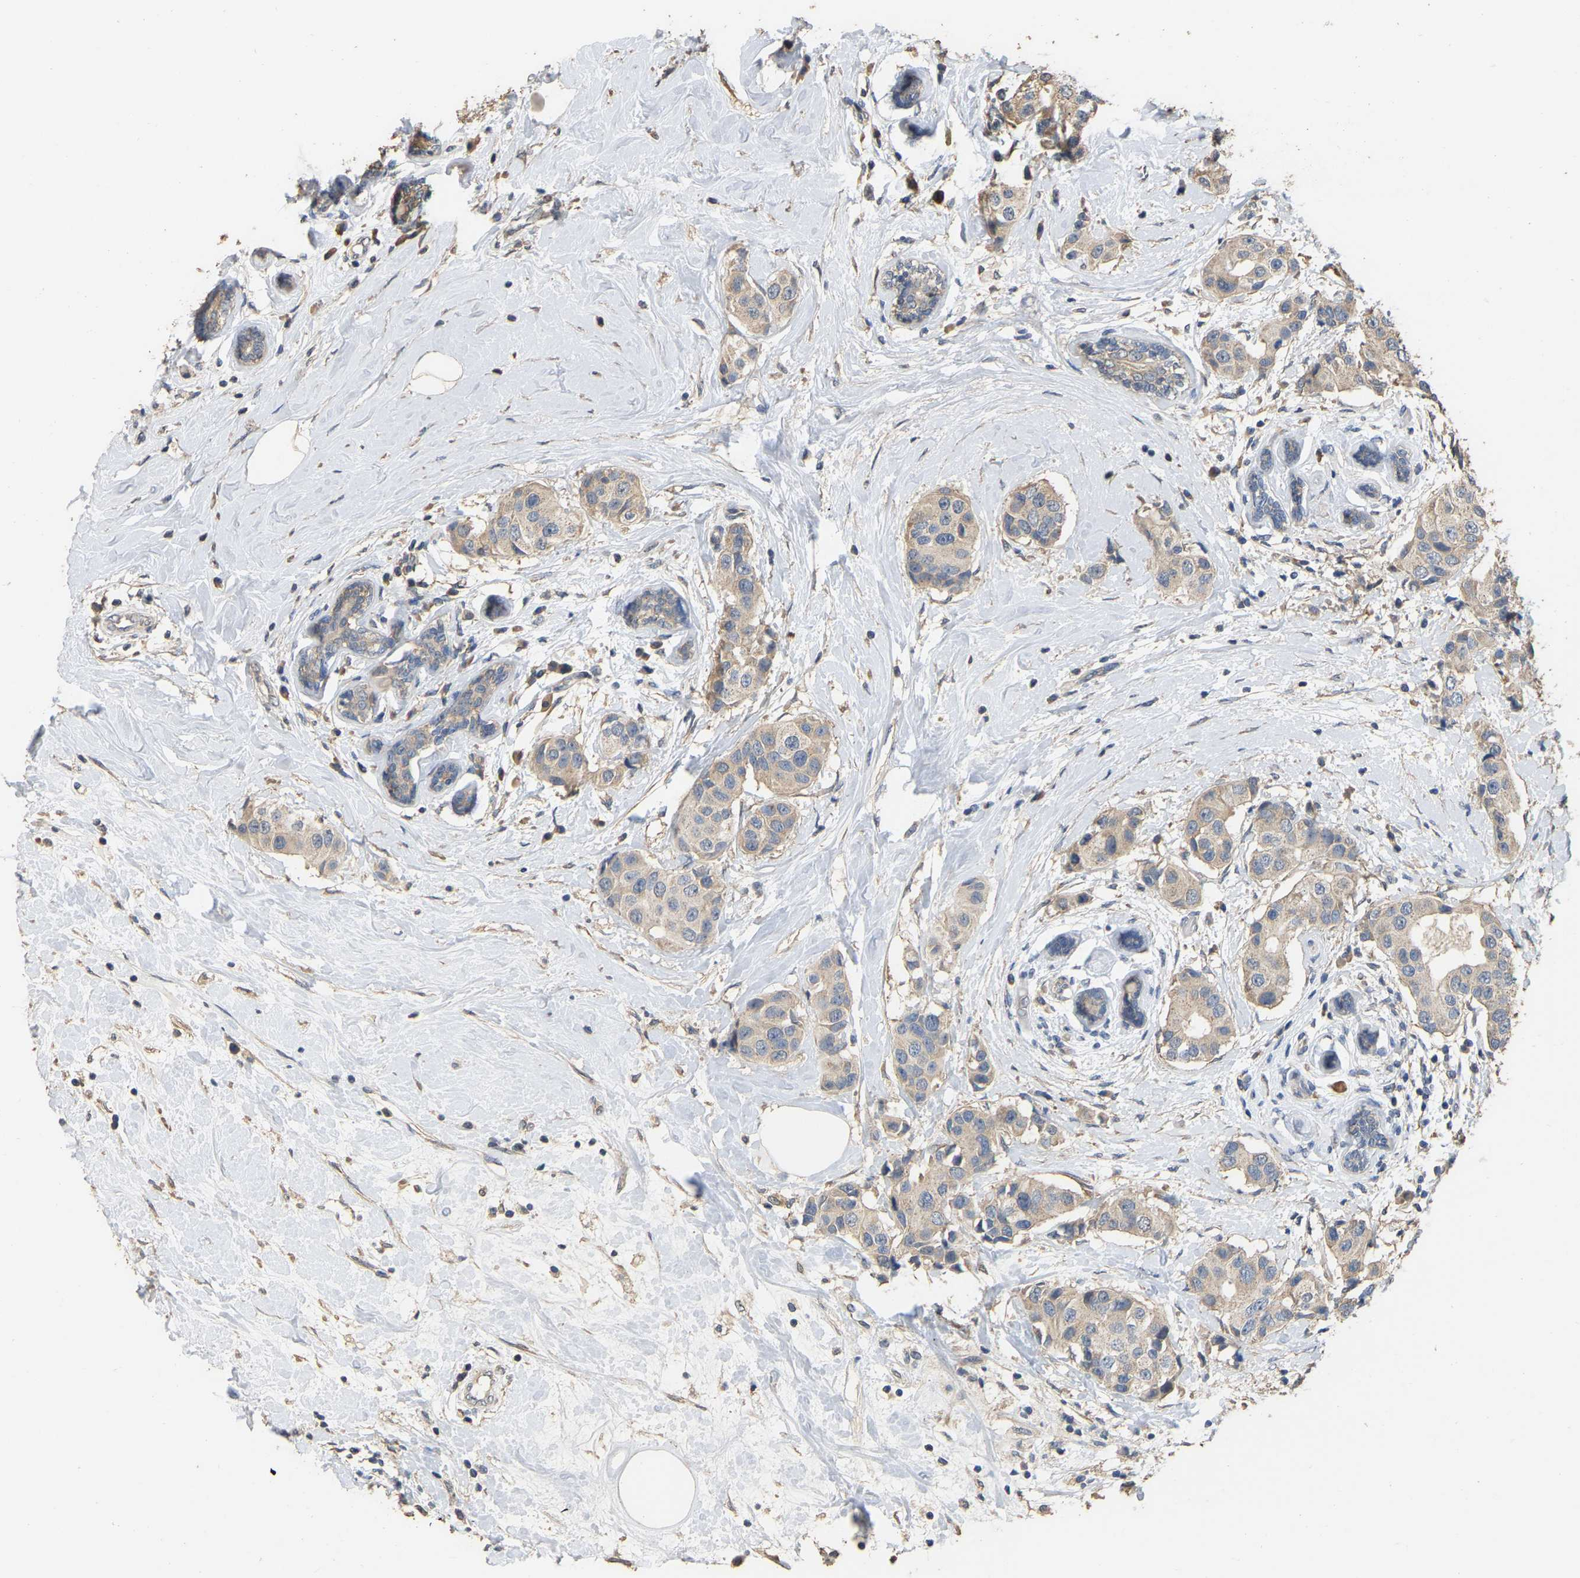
{"staining": {"intensity": "weak", "quantity": ">75%", "location": "cytoplasmic/membranous"}, "tissue": "breast cancer", "cell_type": "Tumor cells", "image_type": "cancer", "snomed": [{"axis": "morphology", "description": "Normal tissue, NOS"}, {"axis": "morphology", "description": "Duct carcinoma"}, {"axis": "topography", "description": "Breast"}], "caption": "About >75% of tumor cells in breast cancer (intraductal carcinoma) show weak cytoplasmic/membranous protein expression as visualized by brown immunohistochemical staining.", "gene": "NCS1", "patient": {"sex": "female", "age": 39}}